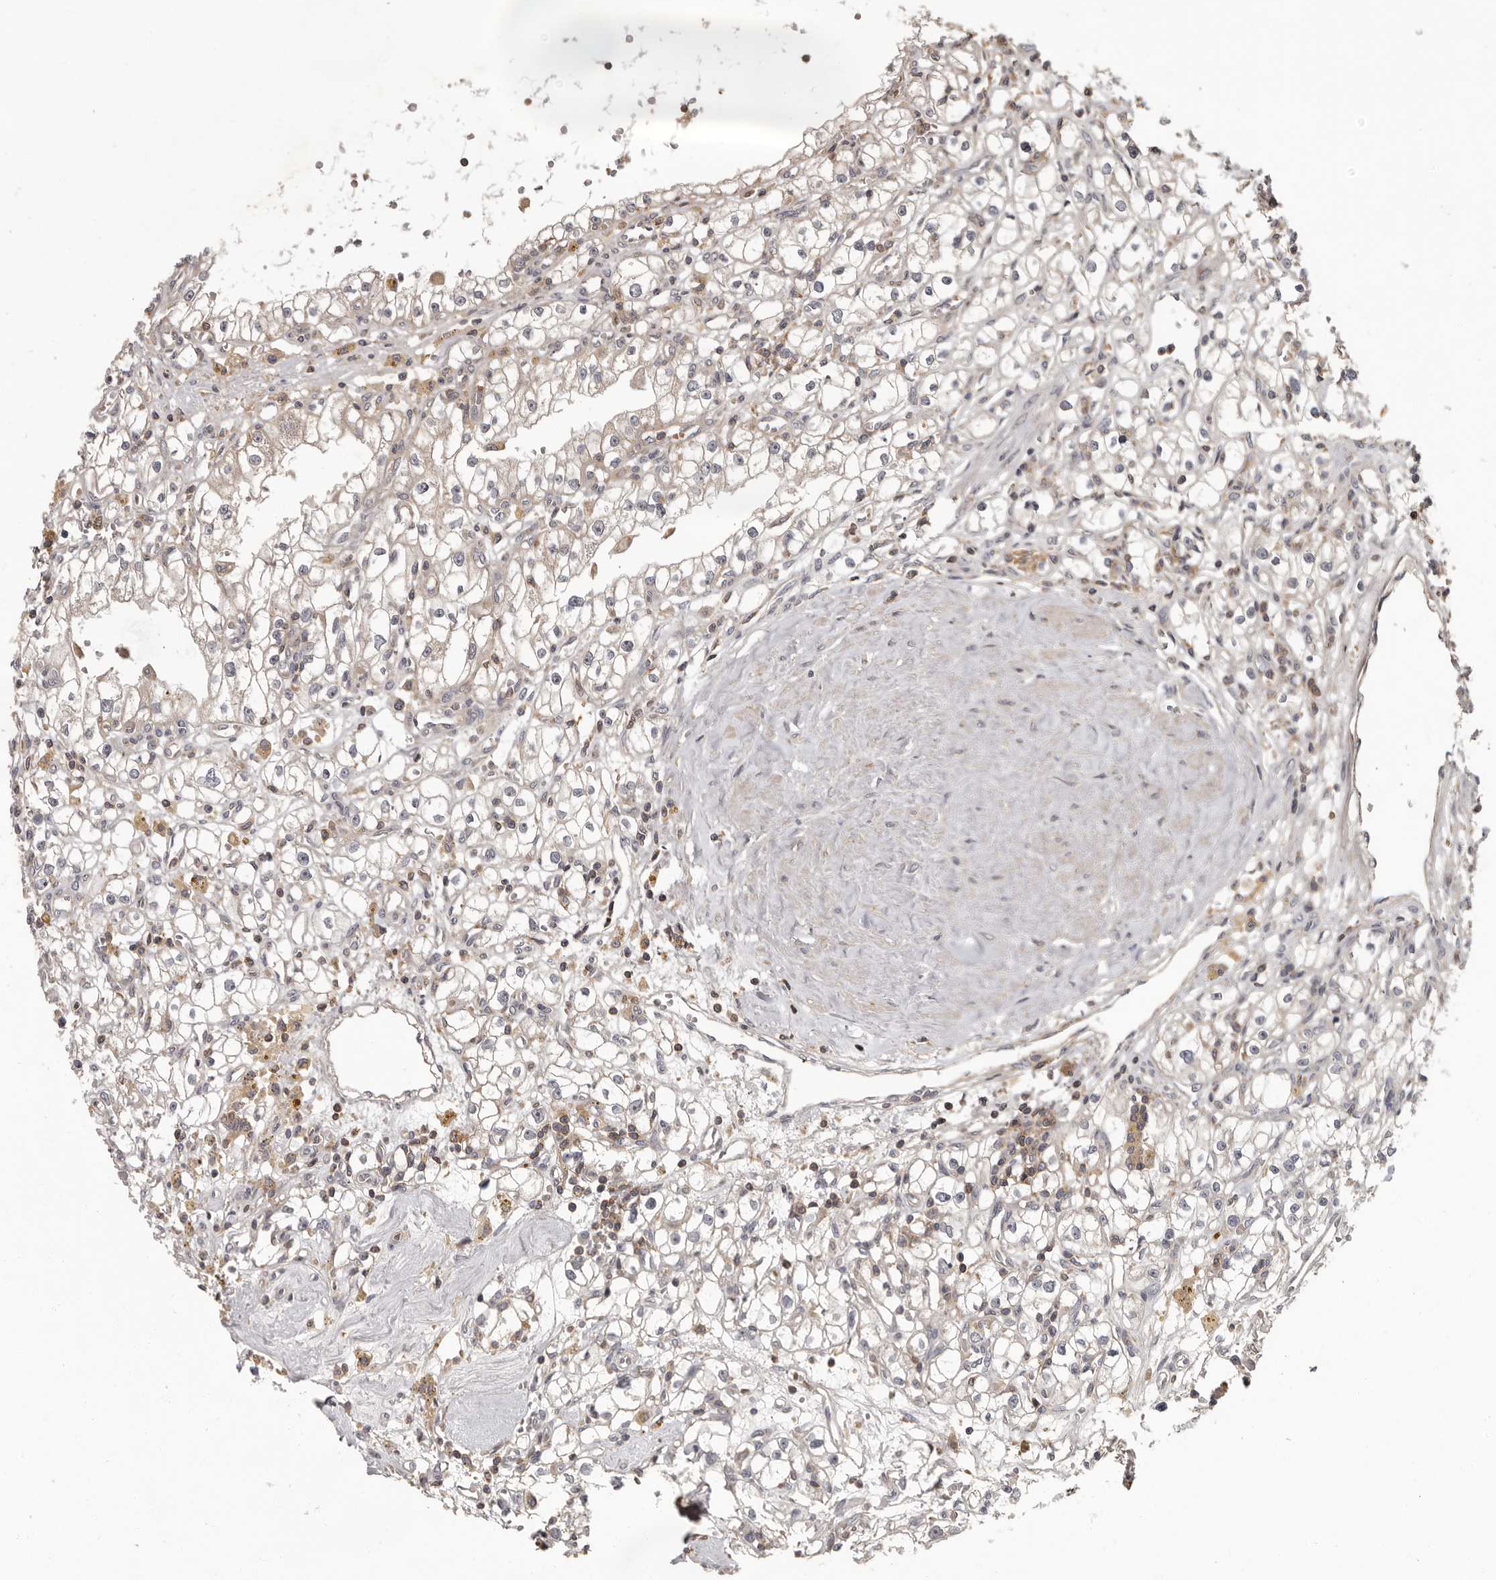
{"staining": {"intensity": "negative", "quantity": "none", "location": "none"}, "tissue": "renal cancer", "cell_type": "Tumor cells", "image_type": "cancer", "snomed": [{"axis": "morphology", "description": "Adenocarcinoma, NOS"}, {"axis": "topography", "description": "Kidney"}], "caption": "Protein analysis of renal cancer (adenocarcinoma) exhibits no significant staining in tumor cells. The staining was performed using DAB to visualize the protein expression in brown, while the nuclei were stained in blue with hematoxylin (Magnification: 20x).", "gene": "ANKRD44", "patient": {"sex": "male", "age": 56}}